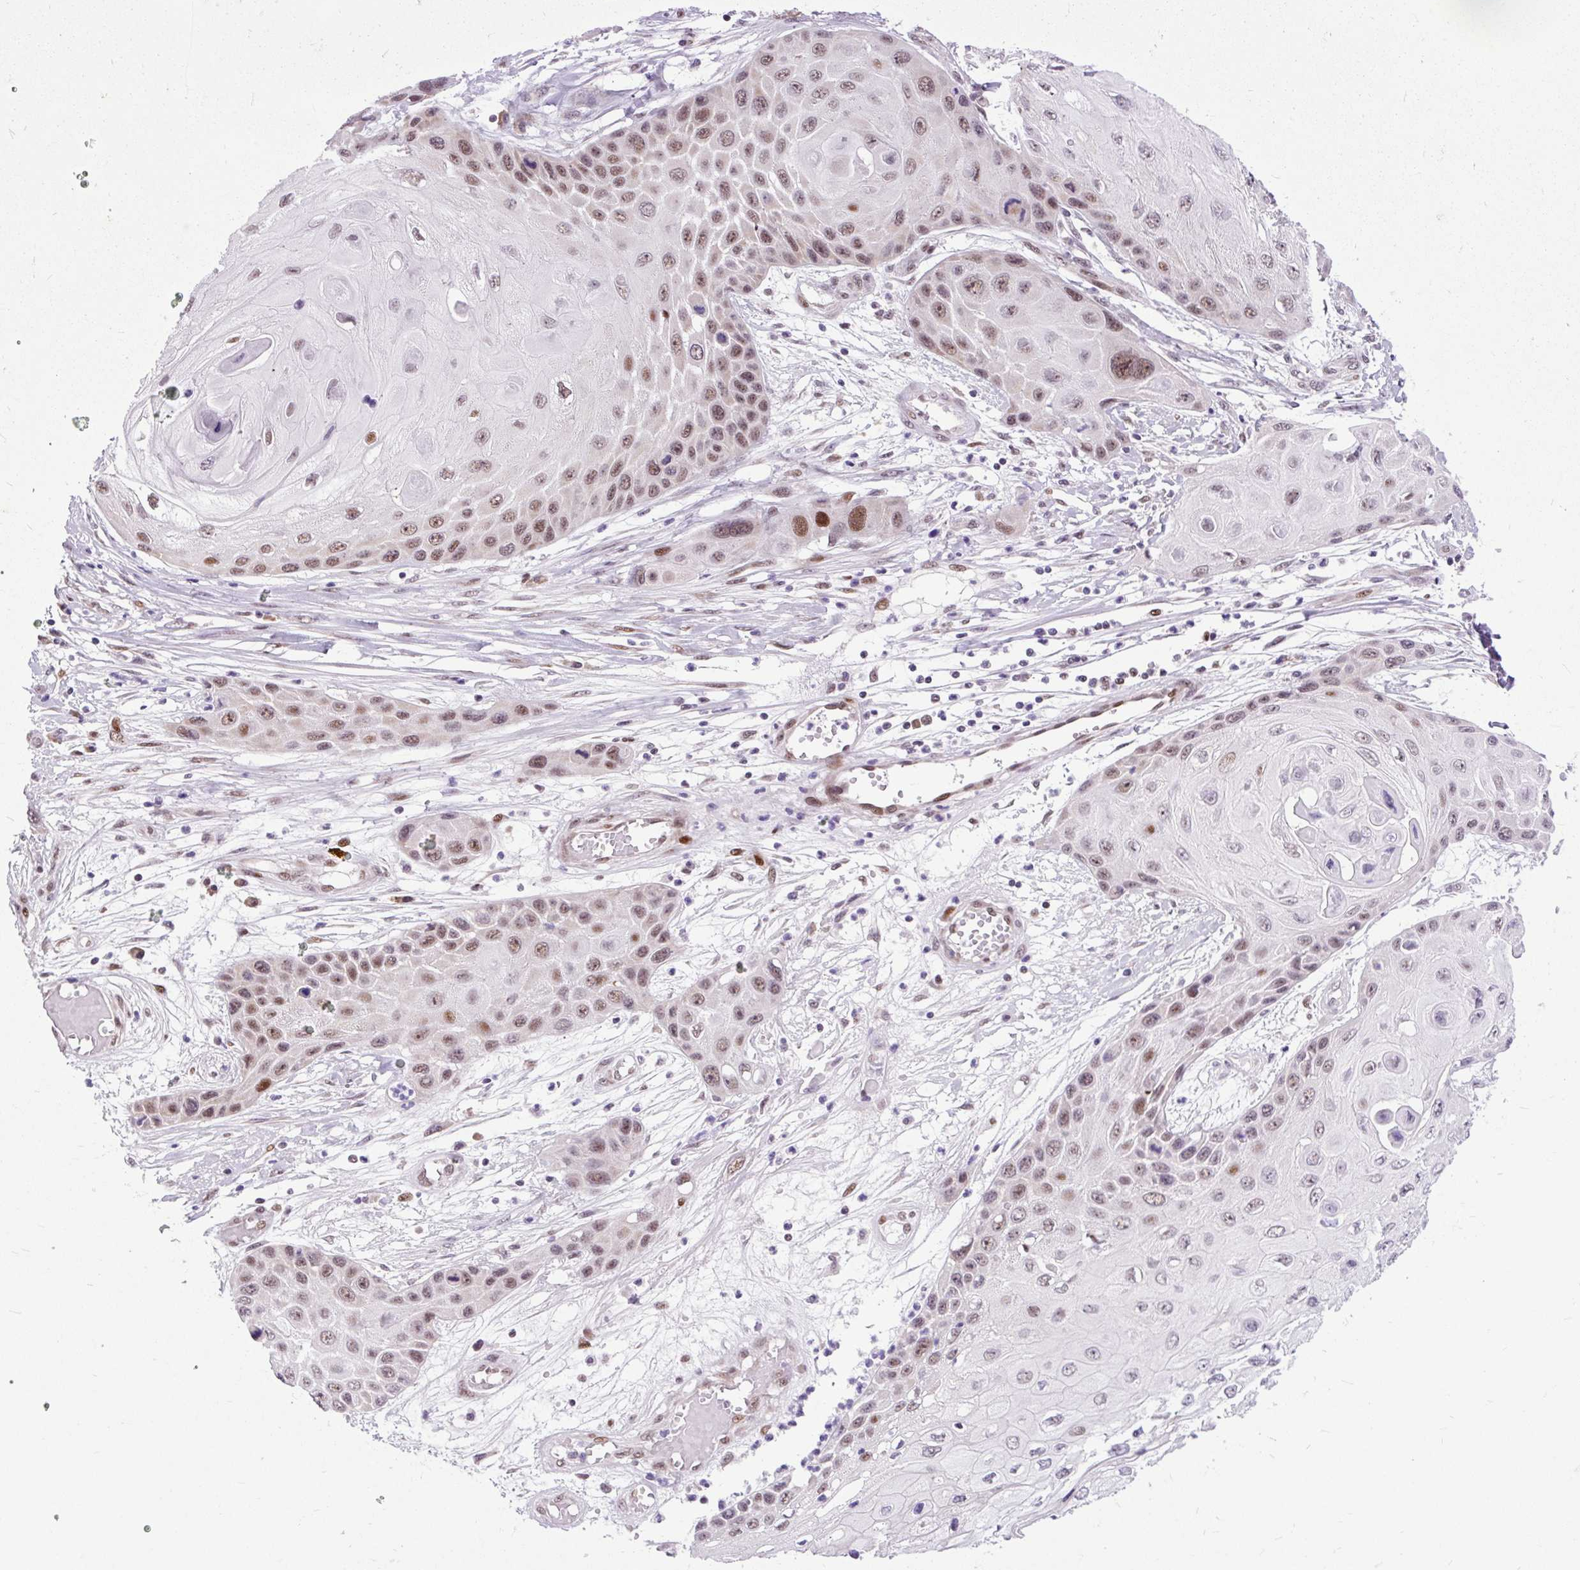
{"staining": {"intensity": "moderate", "quantity": ">75%", "location": "nuclear"}, "tissue": "skin cancer", "cell_type": "Tumor cells", "image_type": "cancer", "snomed": [{"axis": "morphology", "description": "Squamous cell carcinoma, NOS"}, {"axis": "topography", "description": "Skin"}, {"axis": "topography", "description": "Vulva"}], "caption": "A high-resolution micrograph shows immunohistochemistry (IHC) staining of skin cancer (squamous cell carcinoma), which shows moderate nuclear expression in approximately >75% of tumor cells. Immunohistochemistry (ihc) stains the protein of interest in brown and the nuclei are stained blue.", "gene": "CLK2", "patient": {"sex": "female", "age": 44}}